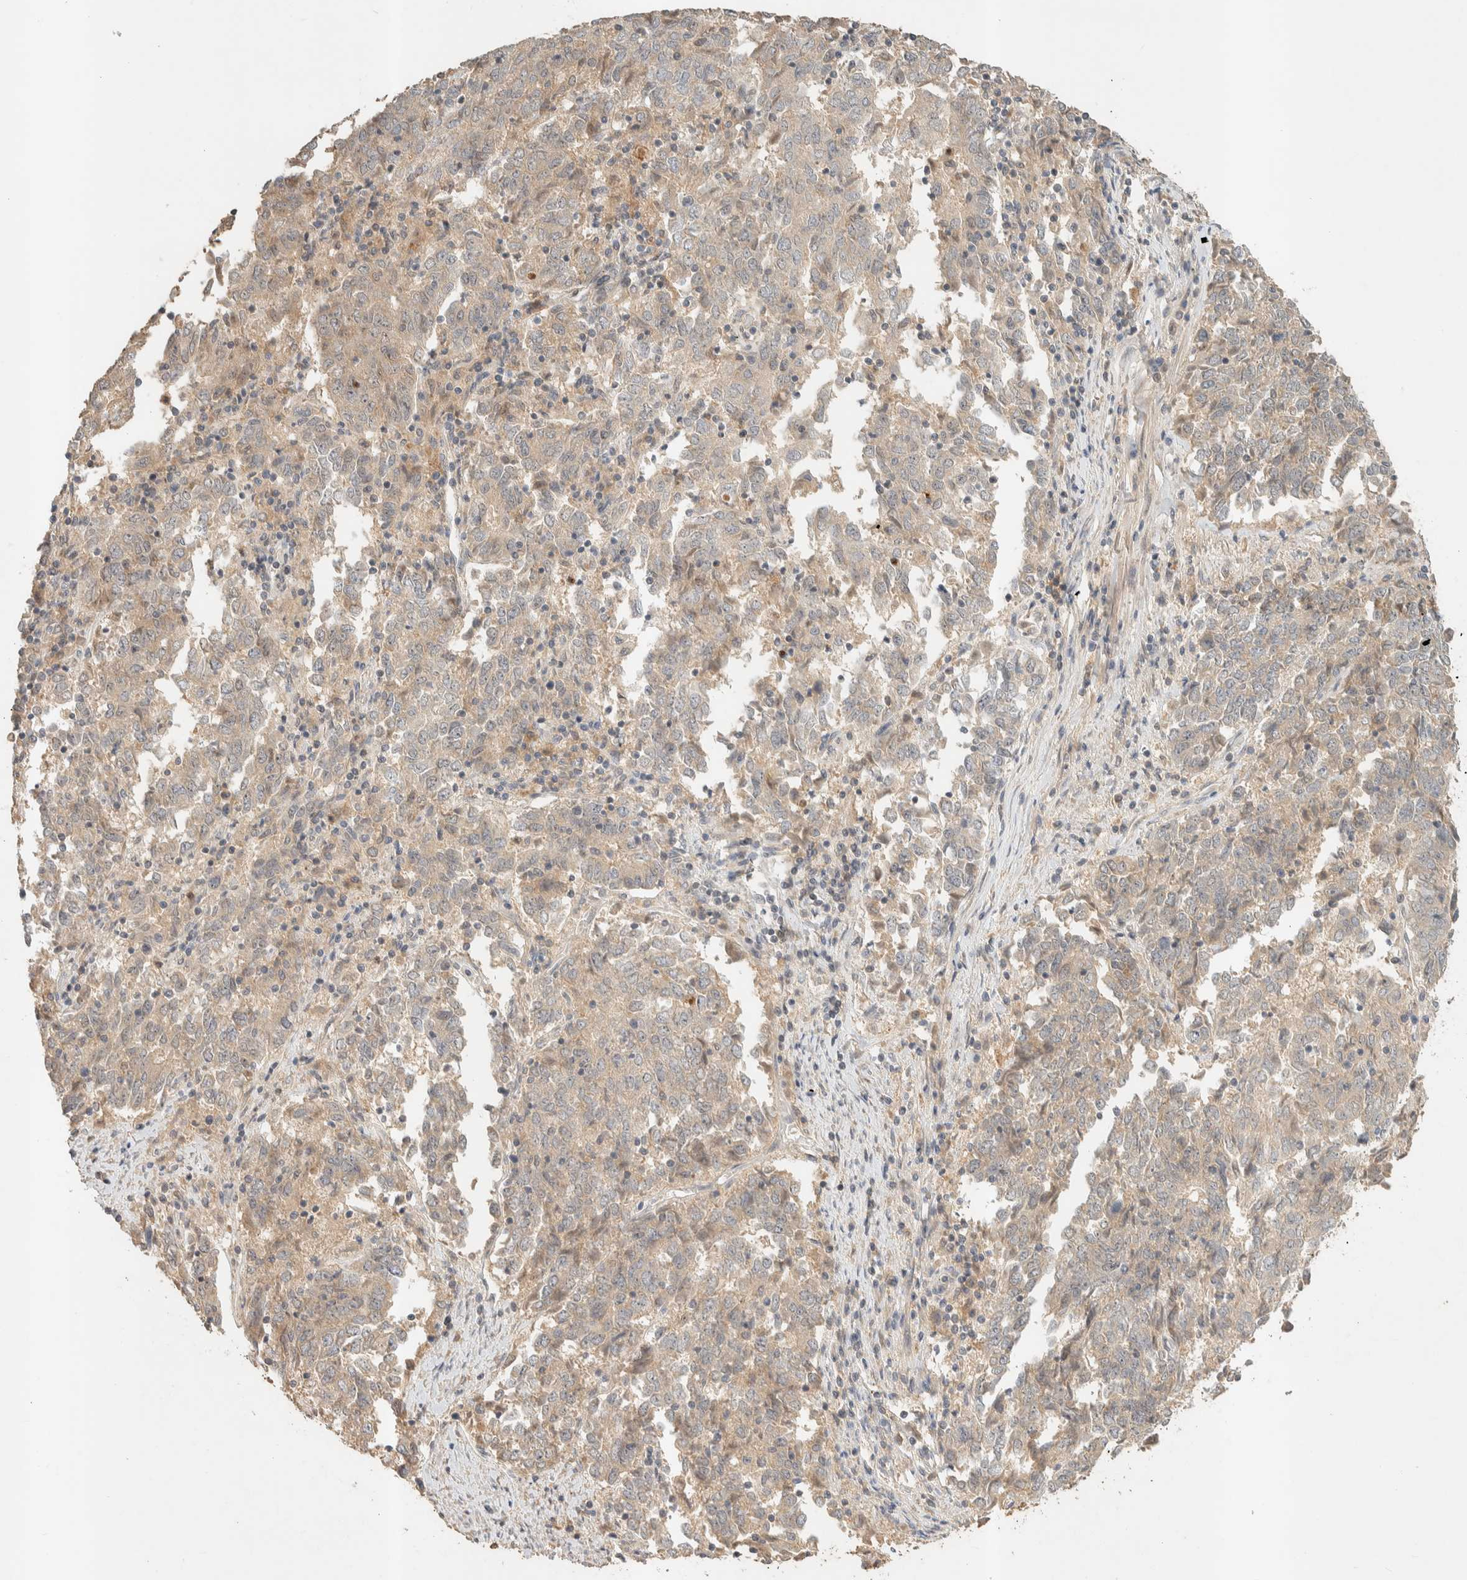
{"staining": {"intensity": "negative", "quantity": "none", "location": "none"}, "tissue": "endometrial cancer", "cell_type": "Tumor cells", "image_type": "cancer", "snomed": [{"axis": "morphology", "description": "Adenocarcinoma, NOS"}, {"axis": "topography", "description": "Endometrium"}], "caption": "This is an IHC micrograph of human endometrial adenocarcinoma. There is no positivity in tumor cells.", "gene": "ITPA", "patient": {"sex": "female", "age": 80}}